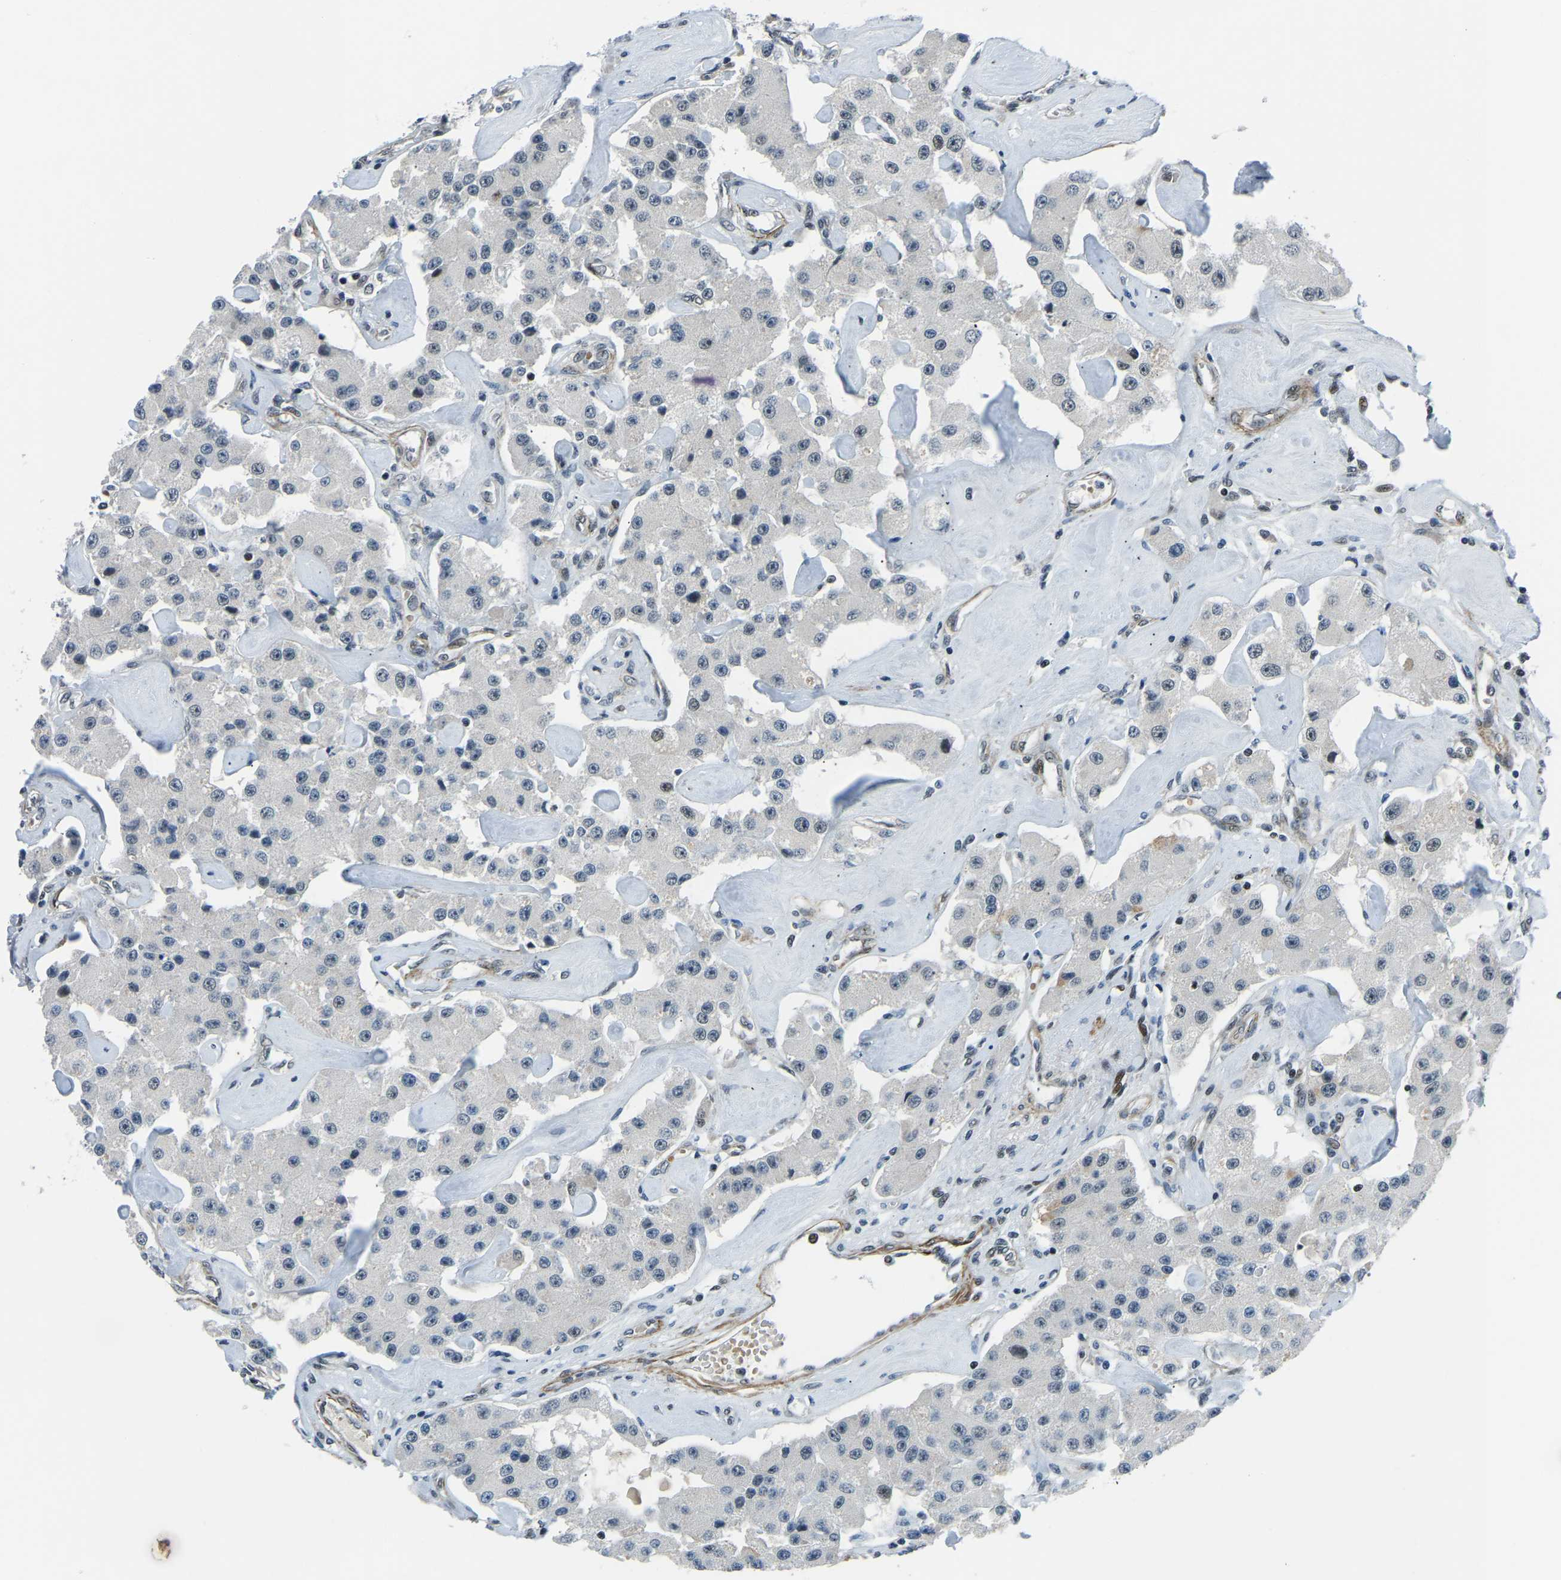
{"staining": {"intensity": "negative", "quantity": "none", "location": "none"}, "tissue": "carcinoid", "cell_type": "Tumor cells", "image_type": "cancer", "snomed": [{"axis": "morphology", "description": "Carcinoid, malignant, NOS"}, {"axis": "topography", "description": "Pancreas"}], "caption": "The image reveals no staining of tumor cells in malignant carcinoid.", "gene": "PRCC", "patient": {"sex": "male", "age": 41}}